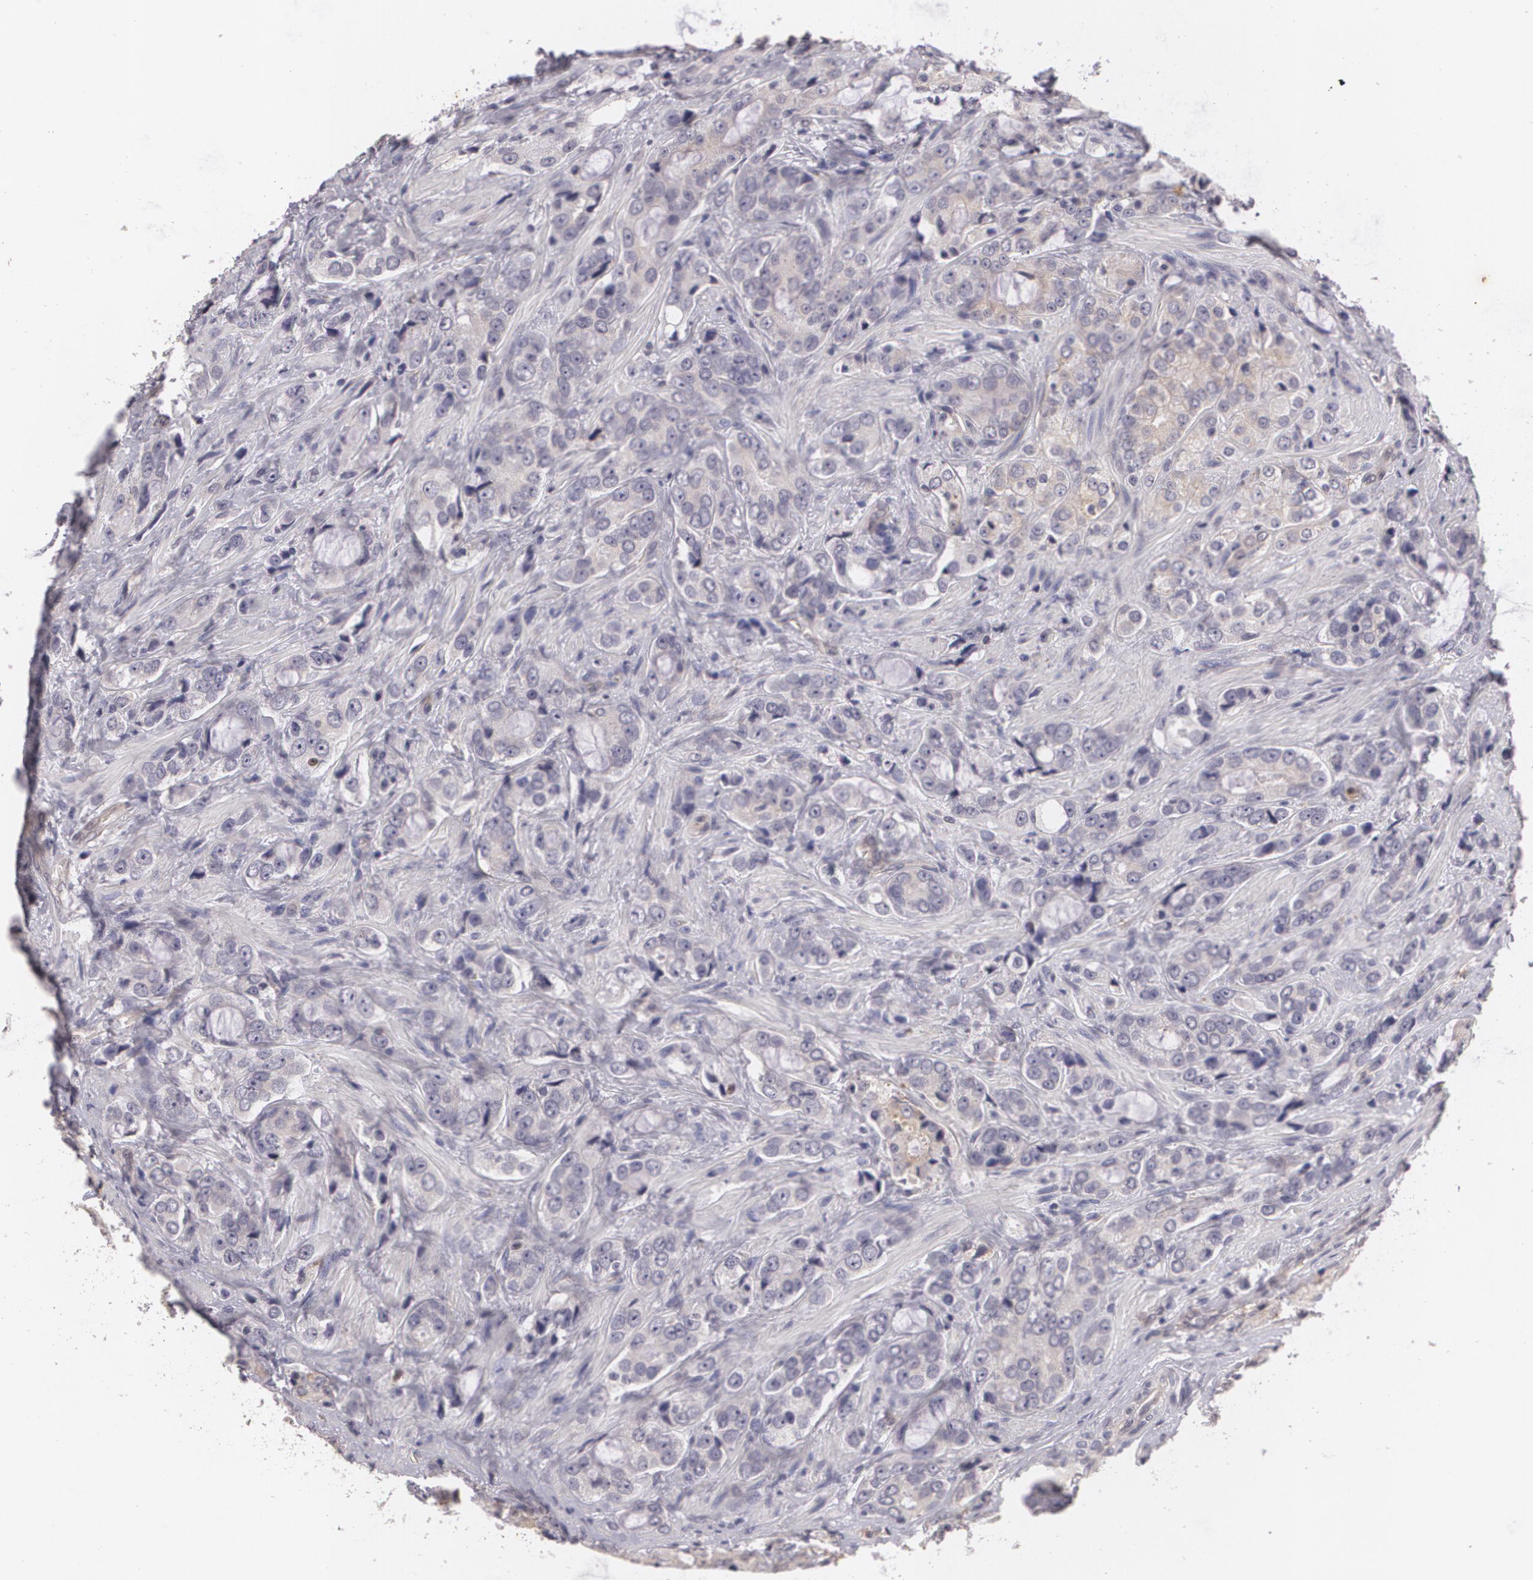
{"staining": {"intensity": "weak", "quantity": ">75%", "location": "cytoplasmic/membranous"}, "tissue": "prostate cancer", "cell_type": "Tumor cells", "image_type": "cancer", "snomed": [{"axis": "morphology", "description": "Adenocarcinoma, Medium grade"}, {"axis": "topography", "description": "Prostate"}], "caption": "IHC (DAB (3,3'-diaminobenzidine)) staining of prostate cancer reveals weak cytoplasmic/membranous protein staining in about >75% of tumor cells. Immunohistochemistry (ihc) stains the protein in brown and the nuclei are stained blue.", "gene": "KCNA4", "patient": {"sex": "male", "age": 70}}